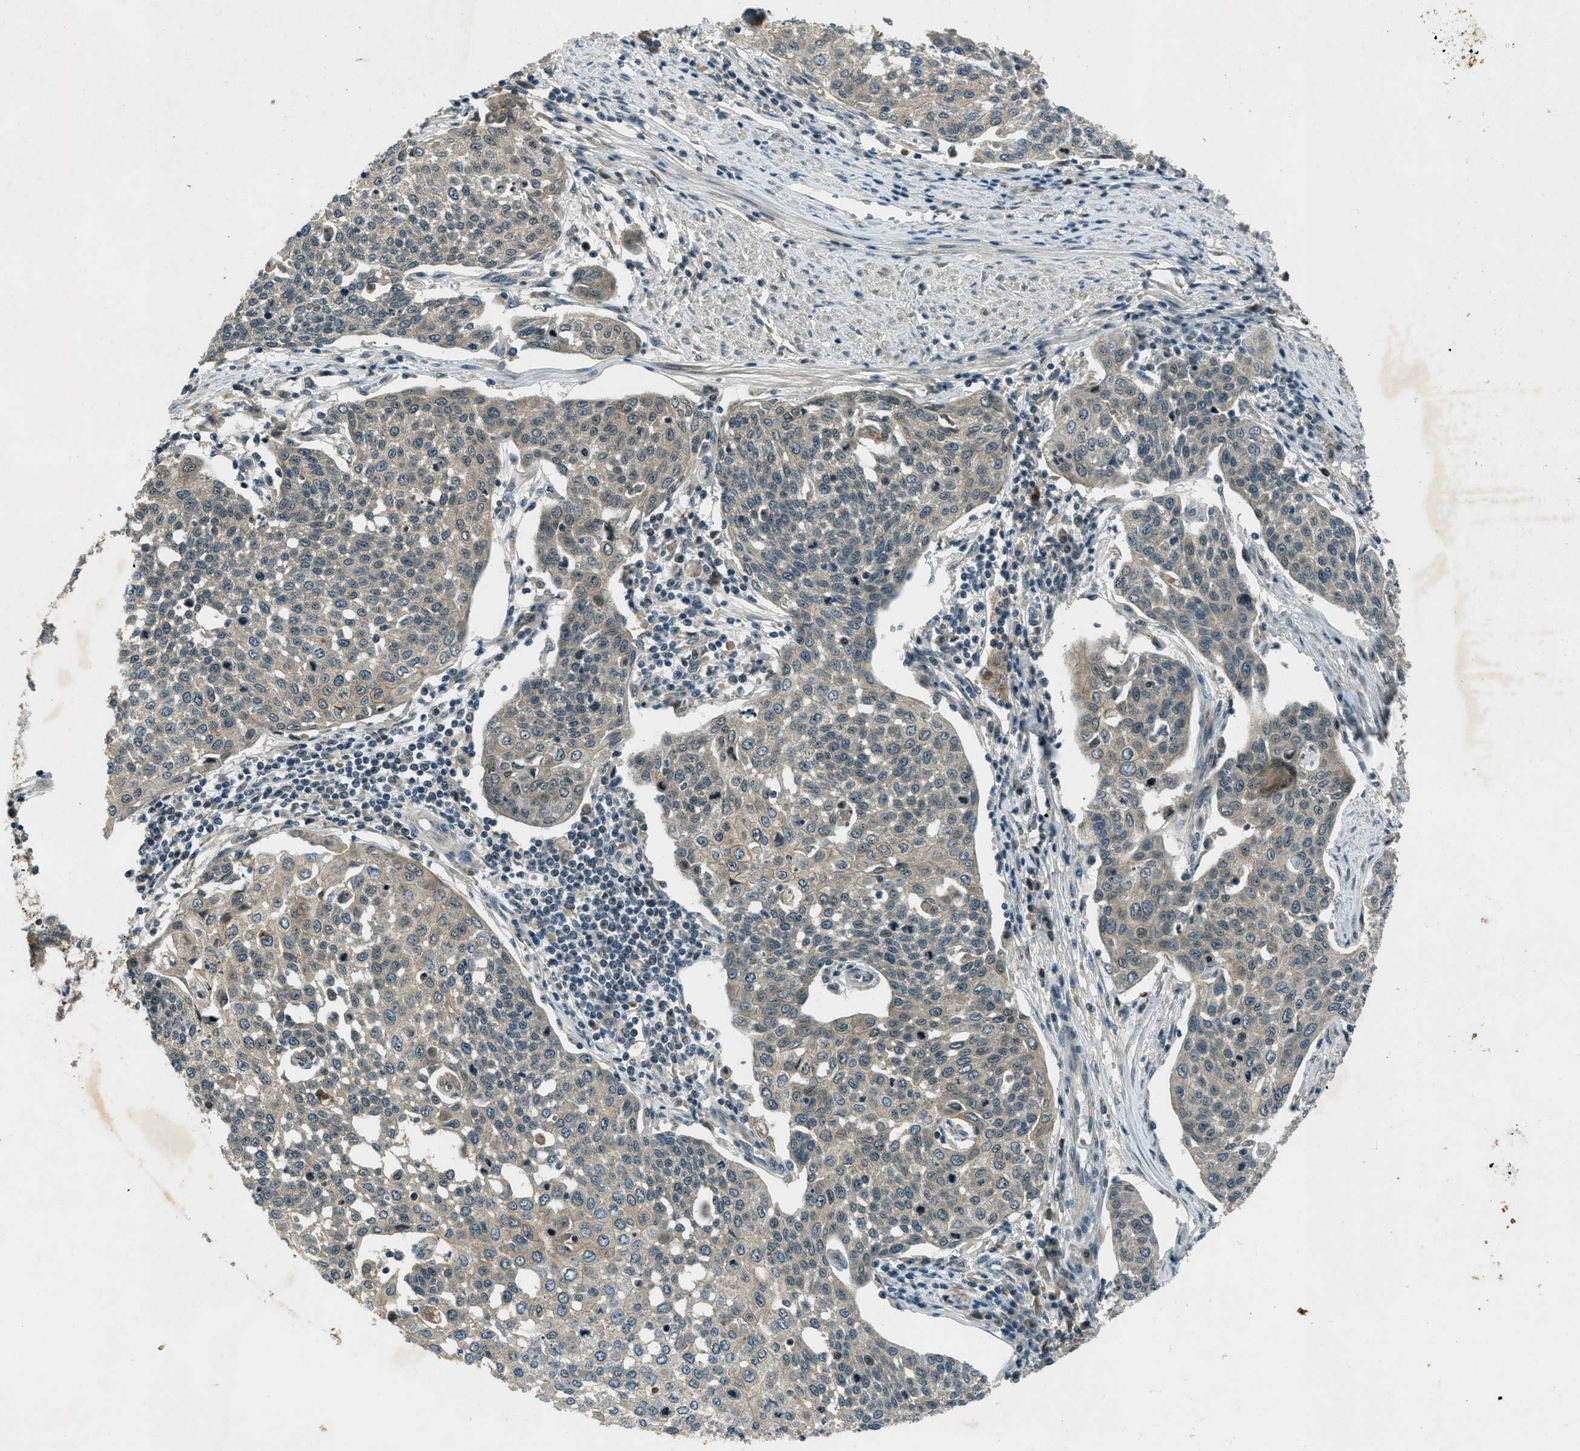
{"staining": {"intensity": "weak", "quantity": ">75%", "location": "cytoplasmic/membranous"}, "tissue": "cervical cancer", "cell_type": "Tumor cells", "image_type": "cancer", "snomed": [{"axis": "morphology", "description": "Squamous cell carcinoma, NOS"}, {"axis": "topography", "description": "Cervix"}], "caption": "High-power microscopy captured an immunohistochemistry (IHC) histopathology image of cervical cancer, revealing weak cytoplasmic/membranous positivity in approximately >75% of tumor cells. The staining is performed using DAB brown chromogen to label protein expression. The nuclei are counter-stained blue using hematoxylin.", "gene": "STK11", "patient": {"sex": "female", "age": 34}}